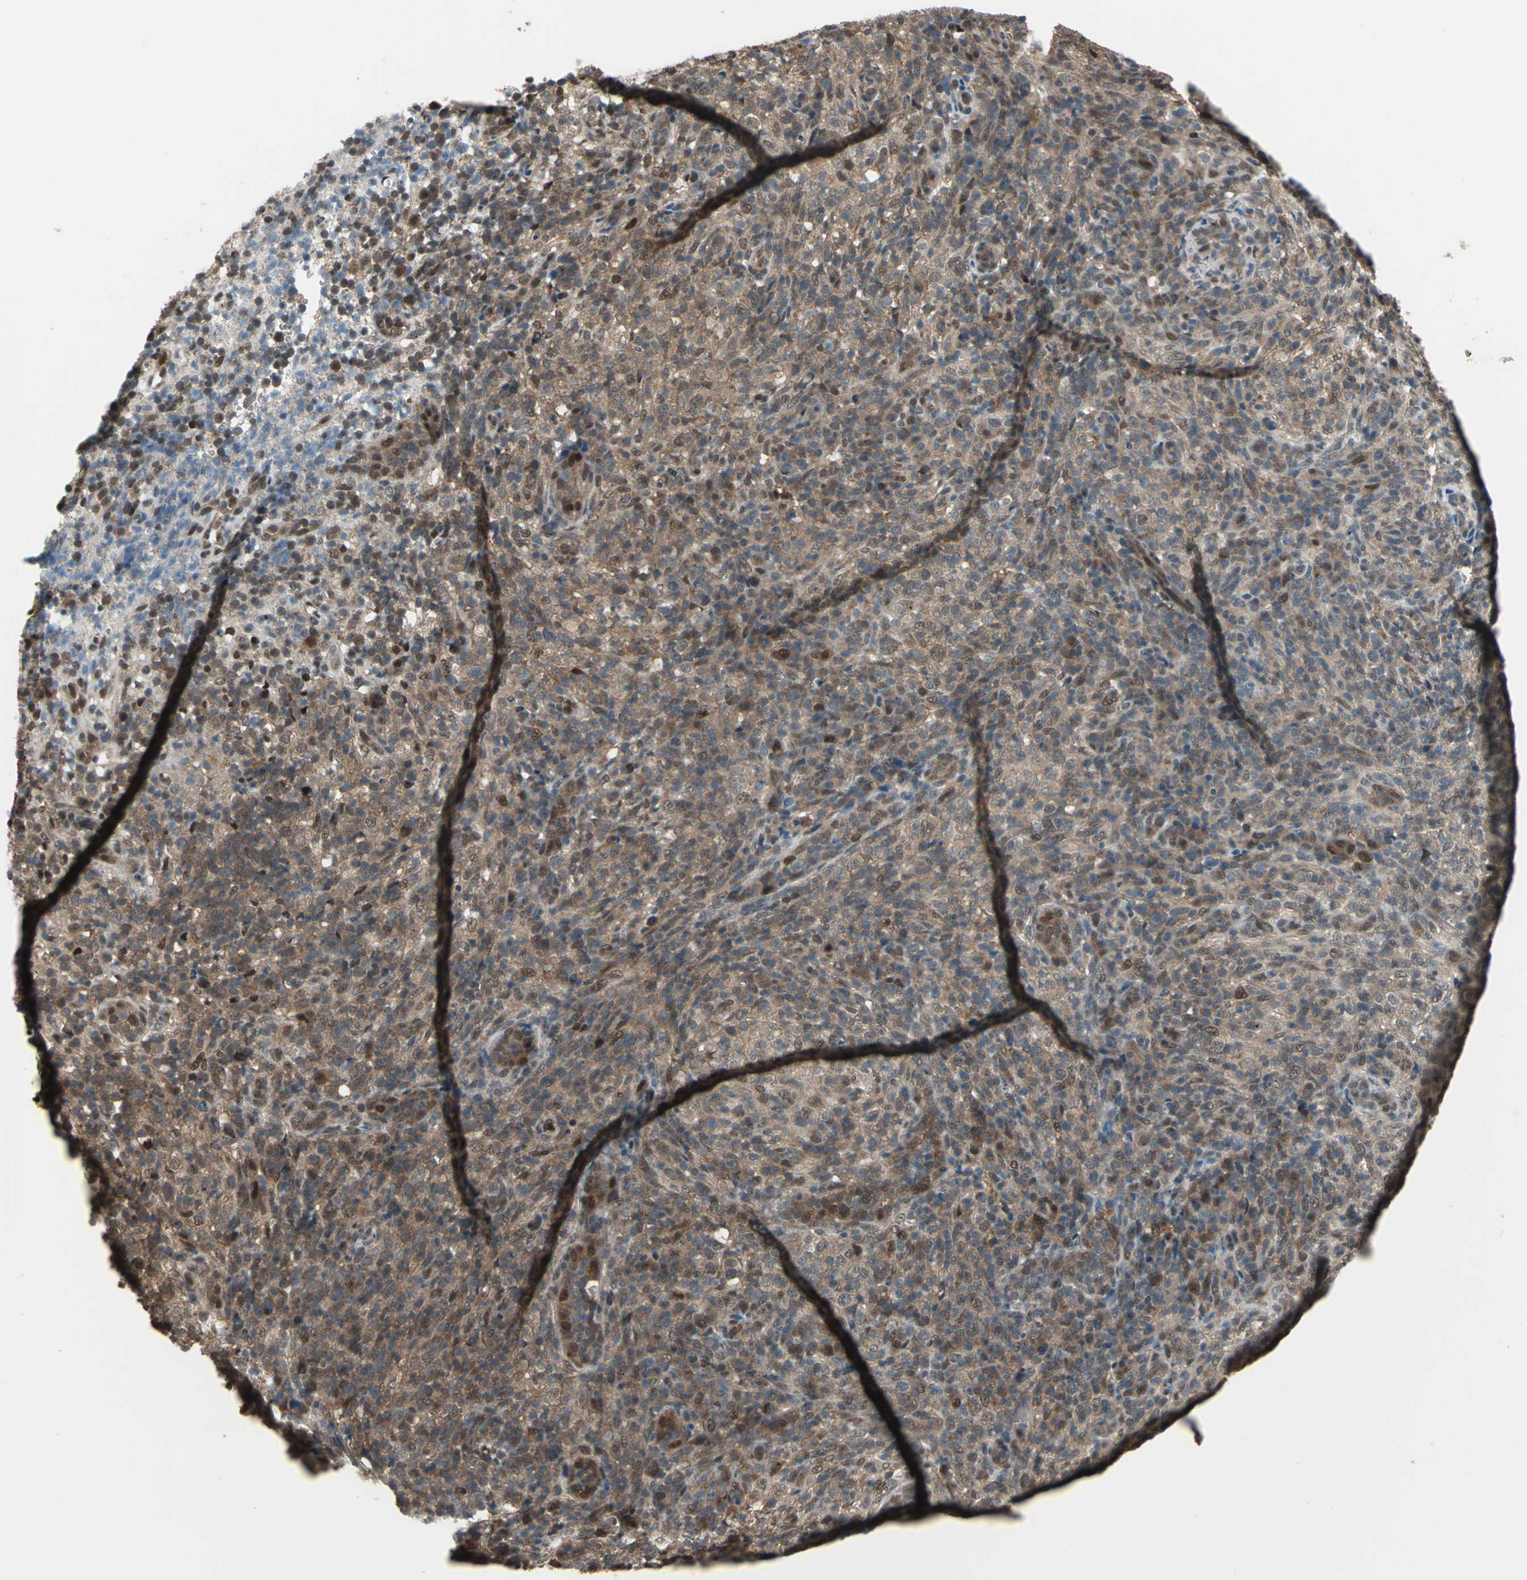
{"staining": {"intensity": "moderate", "quantity": ">75%", "location": "cytoplasmic/membranous,nuclear"}, "tissue": "lymphoma", "cell_type": "Tumor cells", "image_type": "cancer", "snomed": [{"axis": "morphology", "description": "Malignant lymphoma, non-Hodgkin's type, High grade"}, {"axis": "topography", "description": "Lymph node"}], "caption": "Lymphoma stained with immunohistochemistry displays moderate cytoplasmic/membranous and nuclear positivity in approximately >75% of tumor cells.", "gene": "COPS5", "patient": {"sex": "female", "age": 76}}